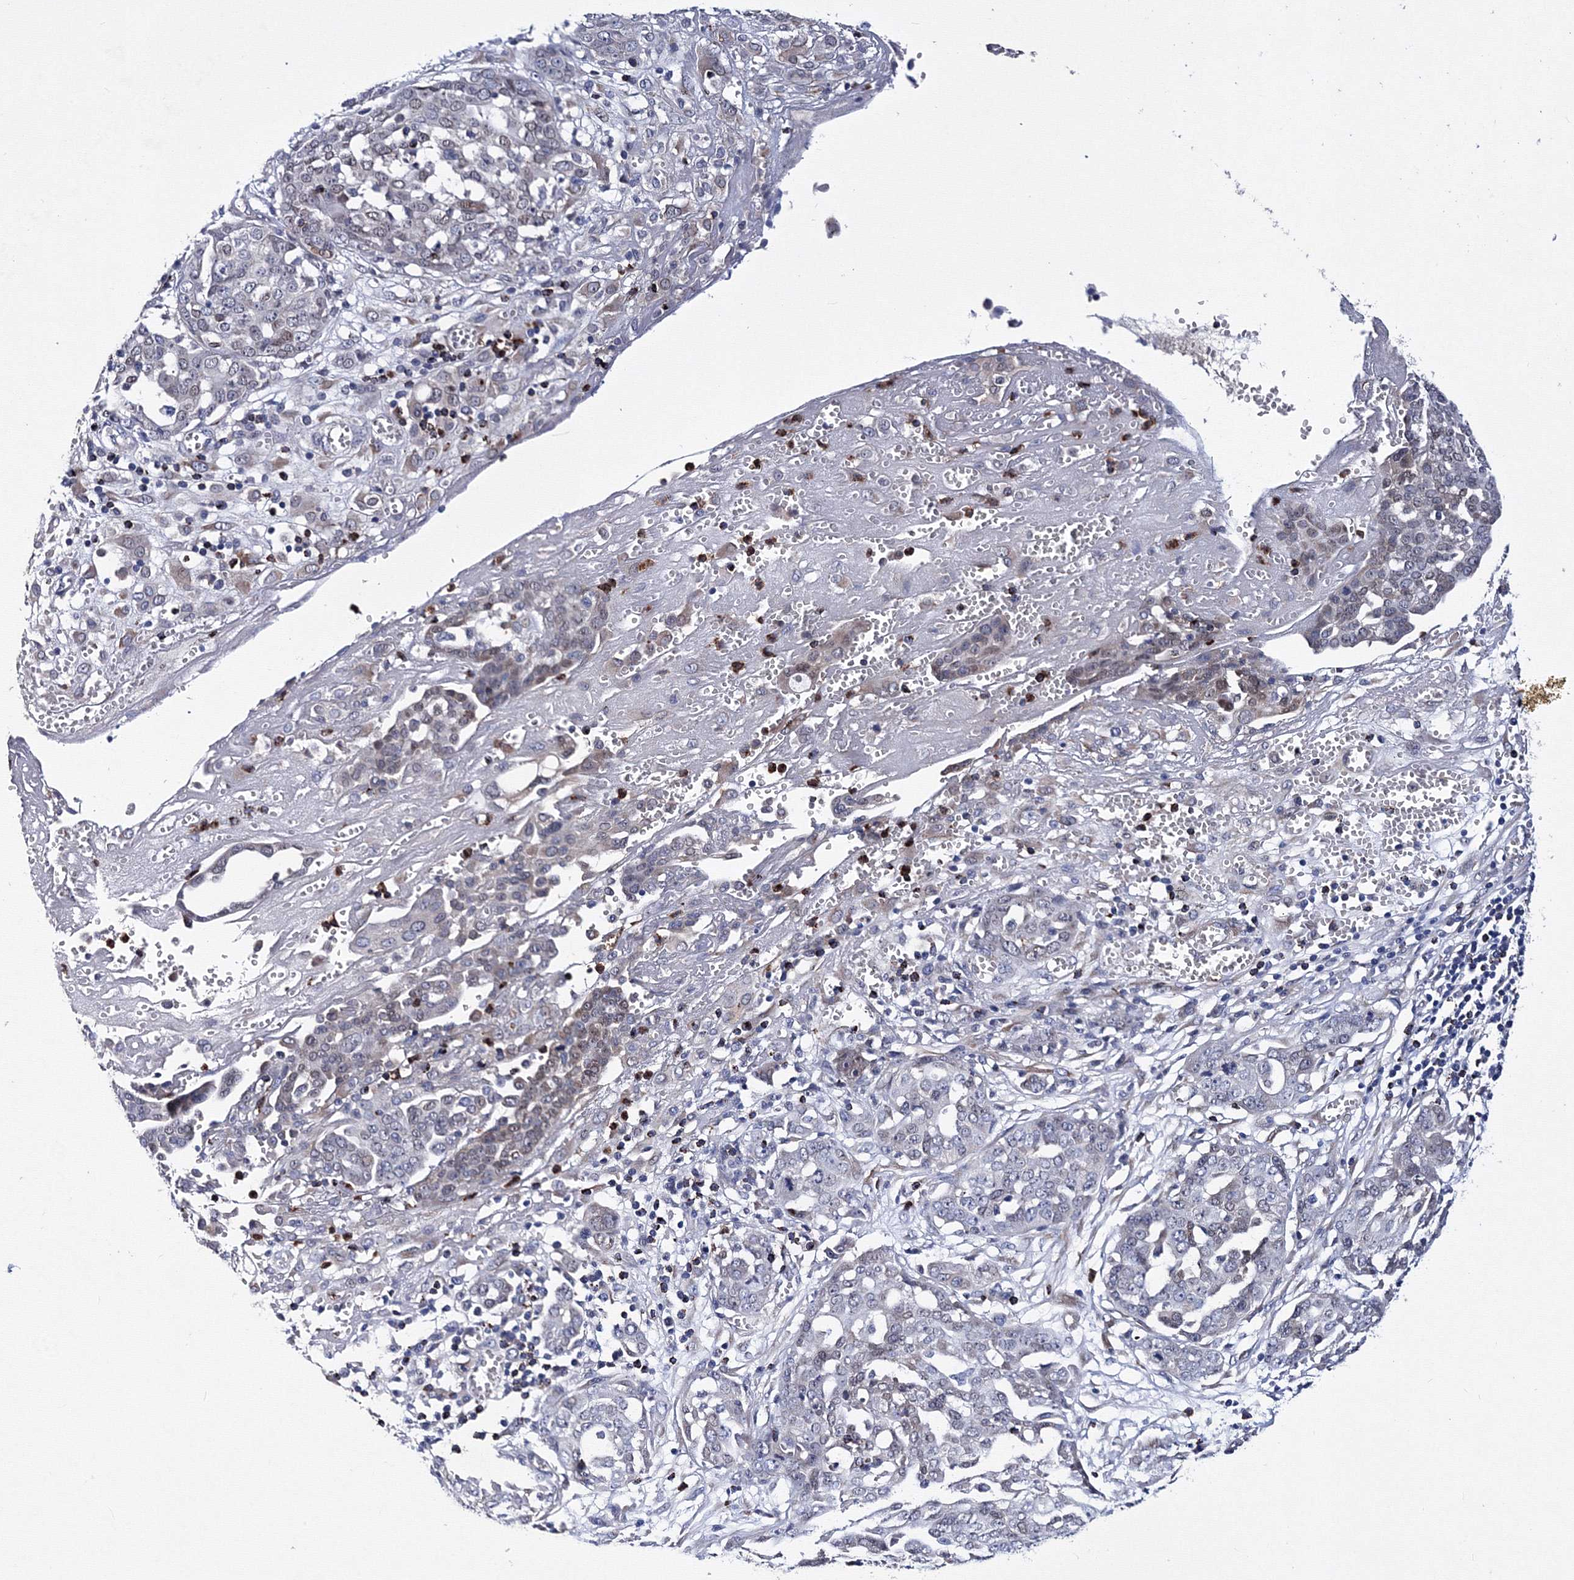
{"staining": {"intensity": "weak", "quantity": "<25%", "location": "nuclear"}, "tissue": "ovarian cancer", "cell_type": "Tumor cells", "image_type": "cancer", "snomed": [{"axis": "morphology", "description": "Cystadenocarcinoma, serous, NOS"}, {"axis": "topography", "description": "Soft tissue"}, {"axis": "topography", "description": "Ovary"}], "caption": "DAB (3,3'-diaminobenzidine) immunohistochemical staining of human serous cystadenocarcinoma (ovarian) reveals no significant expression in tumor cells. (DAB (3,3'-diaminobenzidine) immunohistochemistry (IHC) with hematoxylin counter stain).", "gene": "PHYKPL", "patient": {"sex": "female", "age": 57}}